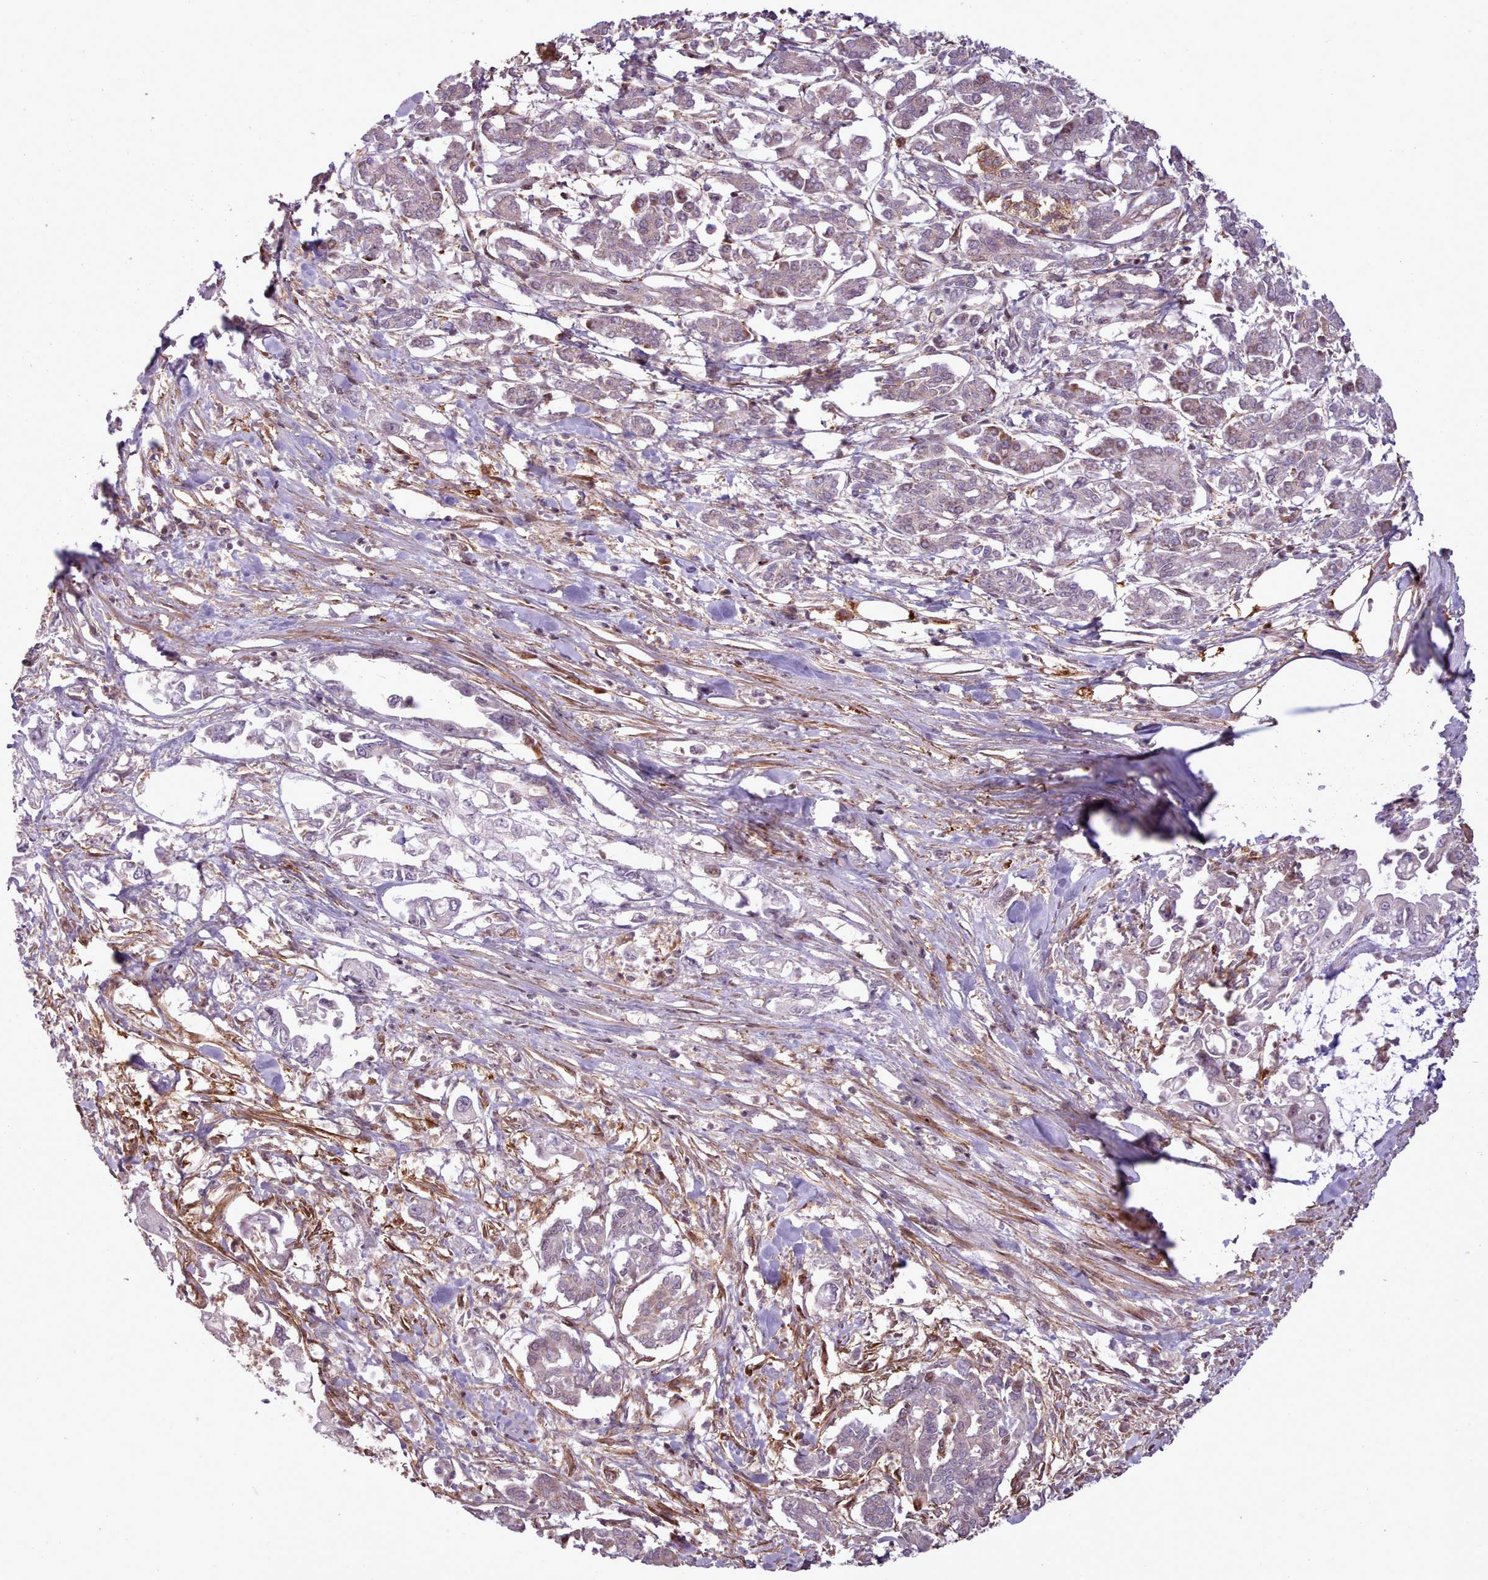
{"staining": {"intensity": "negative", "quantity": "none", "location": "none"}, "tissue": "pancreatic cancer", "cell_type": "Tumor cells", "image_type": "cancer", "snomed": [{"axis": "morphology", "description": "Adenocarcinoma, NOS"}, {"axis": "topography", "description": "Pancreas"}], "caption": "DAB (3,3'-diaminobenzidine) immunohistochemical staining of human pancreatic cancer (adenocarcinoma) exhibits no significant staining in tumor cells.", "gene": "NLRP7", "patient": {"sex": "male", "age": 61}}